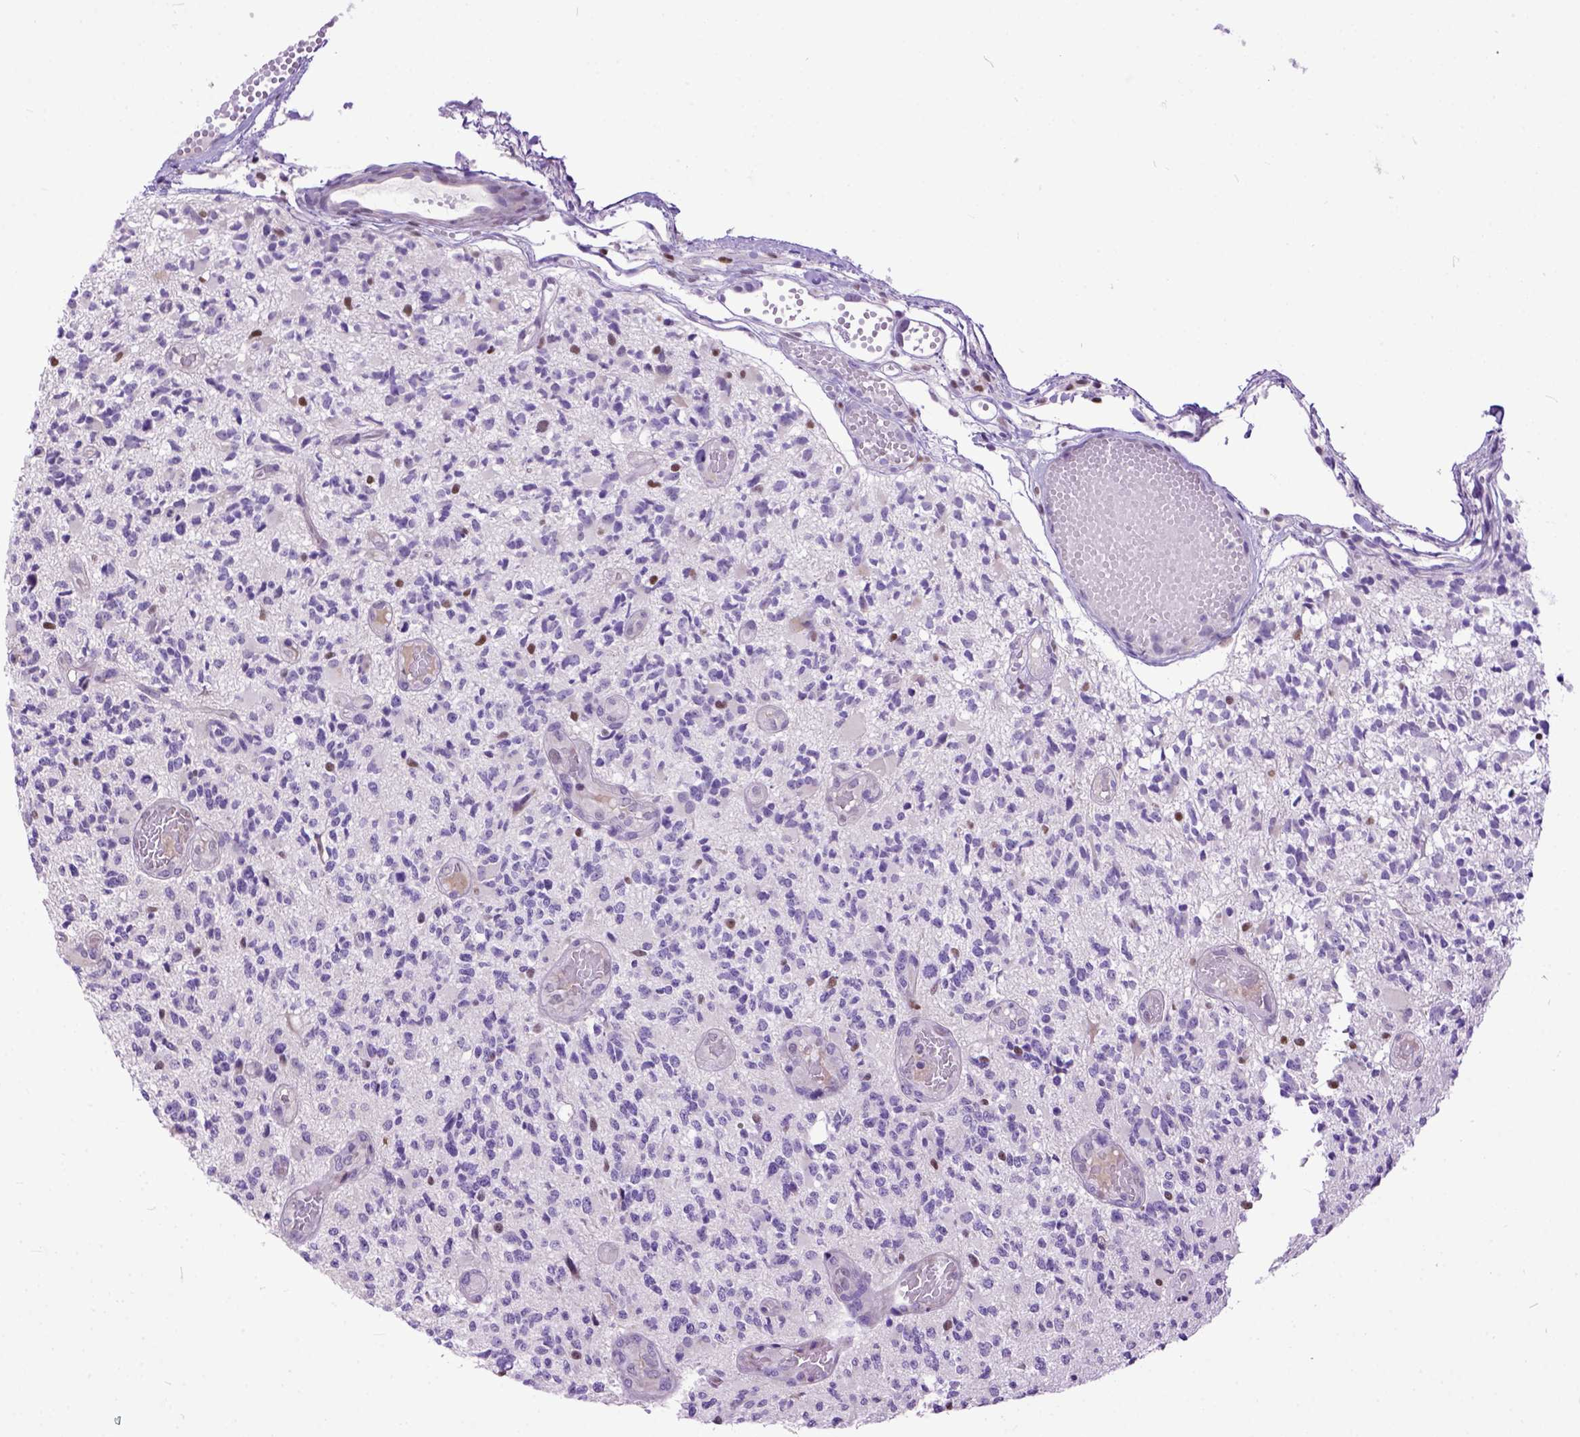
{"staining": {"intensity": "negative", "quantity": "none", "location": "none"}, "tissue": "glioma", "cell_type": "Tumor cells", "image_type": "cancer", "snomed": [{"axis": "morphology", "description": "Glioma, malignant, High grade"}, {"axis": "topography", "description": "Brain"}], "caption": "Human malignant high-grade glioma stained for a protein using IHC reveals no expression in tumor cells.", "gene": "CRB1", "patient": {"sex": "female", "age": 63}}